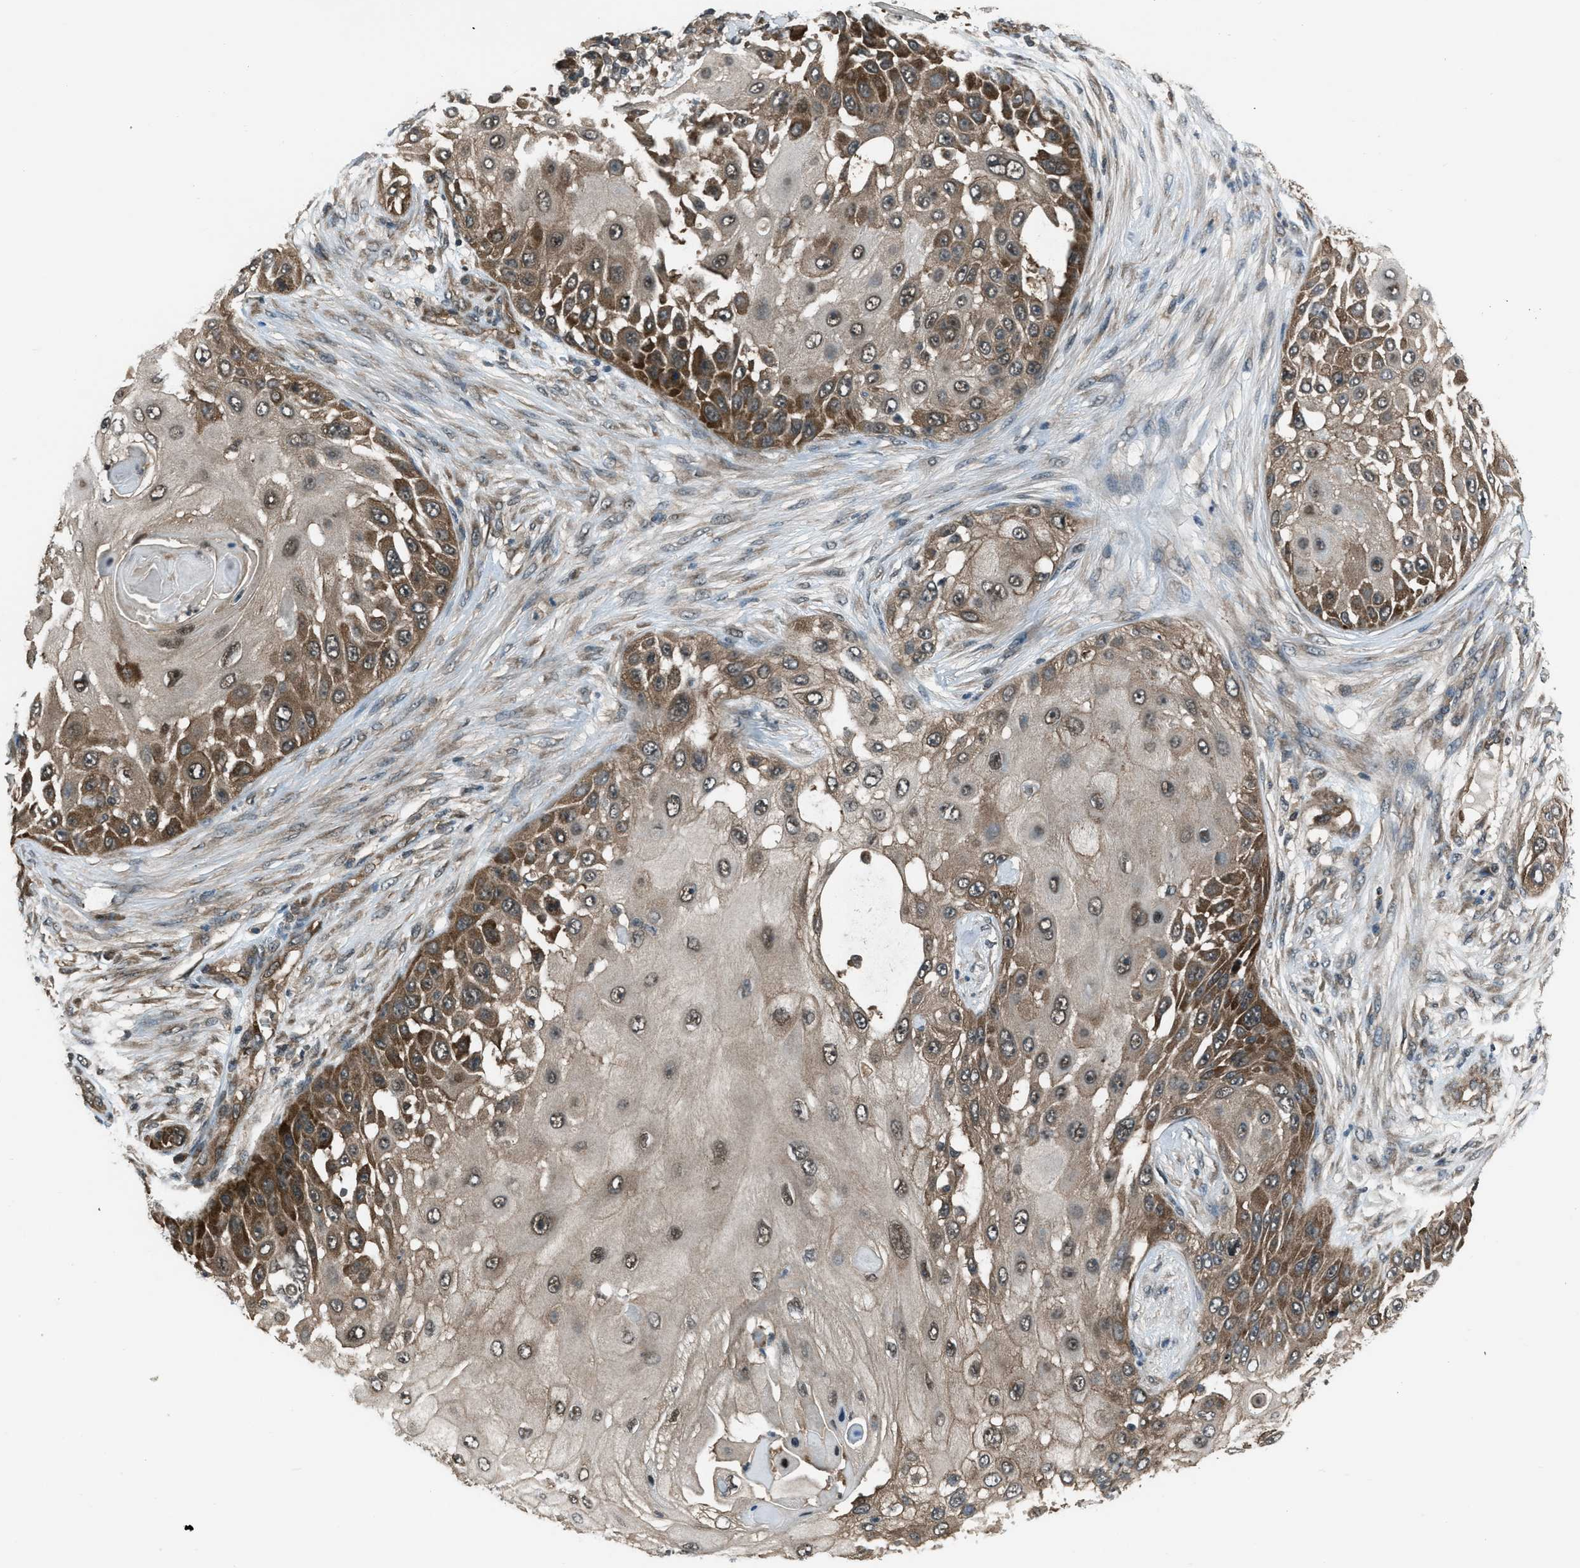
{"staining": {"intensity": "strong", "quantity": "25%-75%", "location": "cytoplasmic/membranous,nuclear"}, "tissue": "skin cancer", "cell_type": "Tumor cells", "image_type": "cancer", "snomed": [{"axis": "morphology", "description": "Squamous cell carcinoma, NOS"}, {"axis": "topography", "description": "Skin"}], "caption": "Skin cancer stained for a protein displays strong cytoplasmic/membranous and nuclear positivity in tumor cells. (DAB (3,3'-diaminobenzidine) = brown stain, brightfield microscopy at high magnification).", "gene": "ASAP2", "patient": {"sex": "female", "age": 44}}